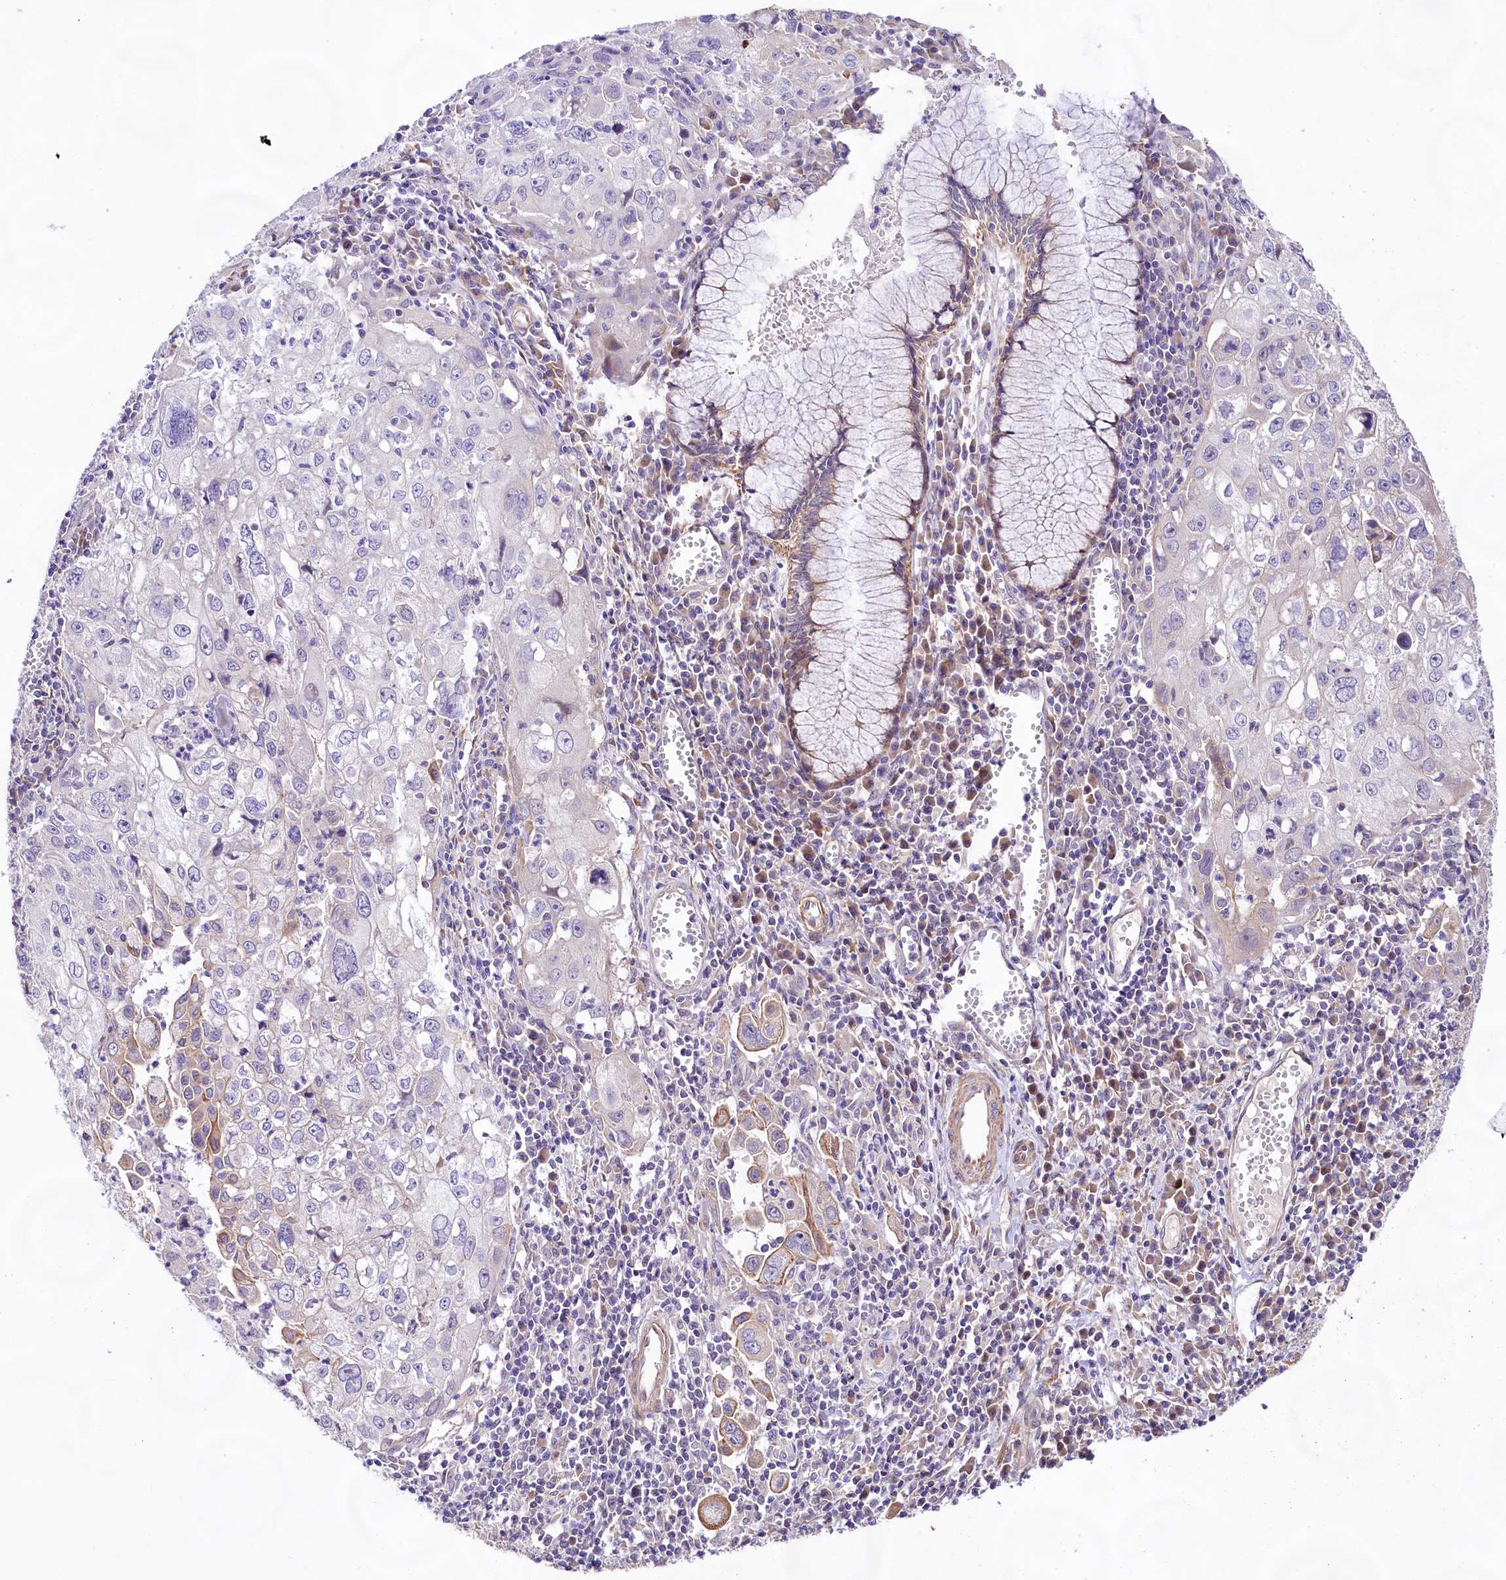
{"staining": {"intensity": "moderate", "quantity": "<25%", "location": "cytoplasmic/membranous"}, "tissue": "cervical cancer", "cell_type": "Tumor cells", "image_type": "cancer", "snomed": [{"axis": "morphology", "description": "Squamous cell carcinoma, NOS"}, {"axis": "topography", "description": "Cervix"}], "caption": "Approximately <25% of tumor cells in cervical cancer (squamous cell carcinoma) reveal moderate cytoplasmic/membranous protein positivity as visualized by brown immunohistochemical staining.", "gene": "VPS11", "patient": {"sex": "female", "age": 42}}